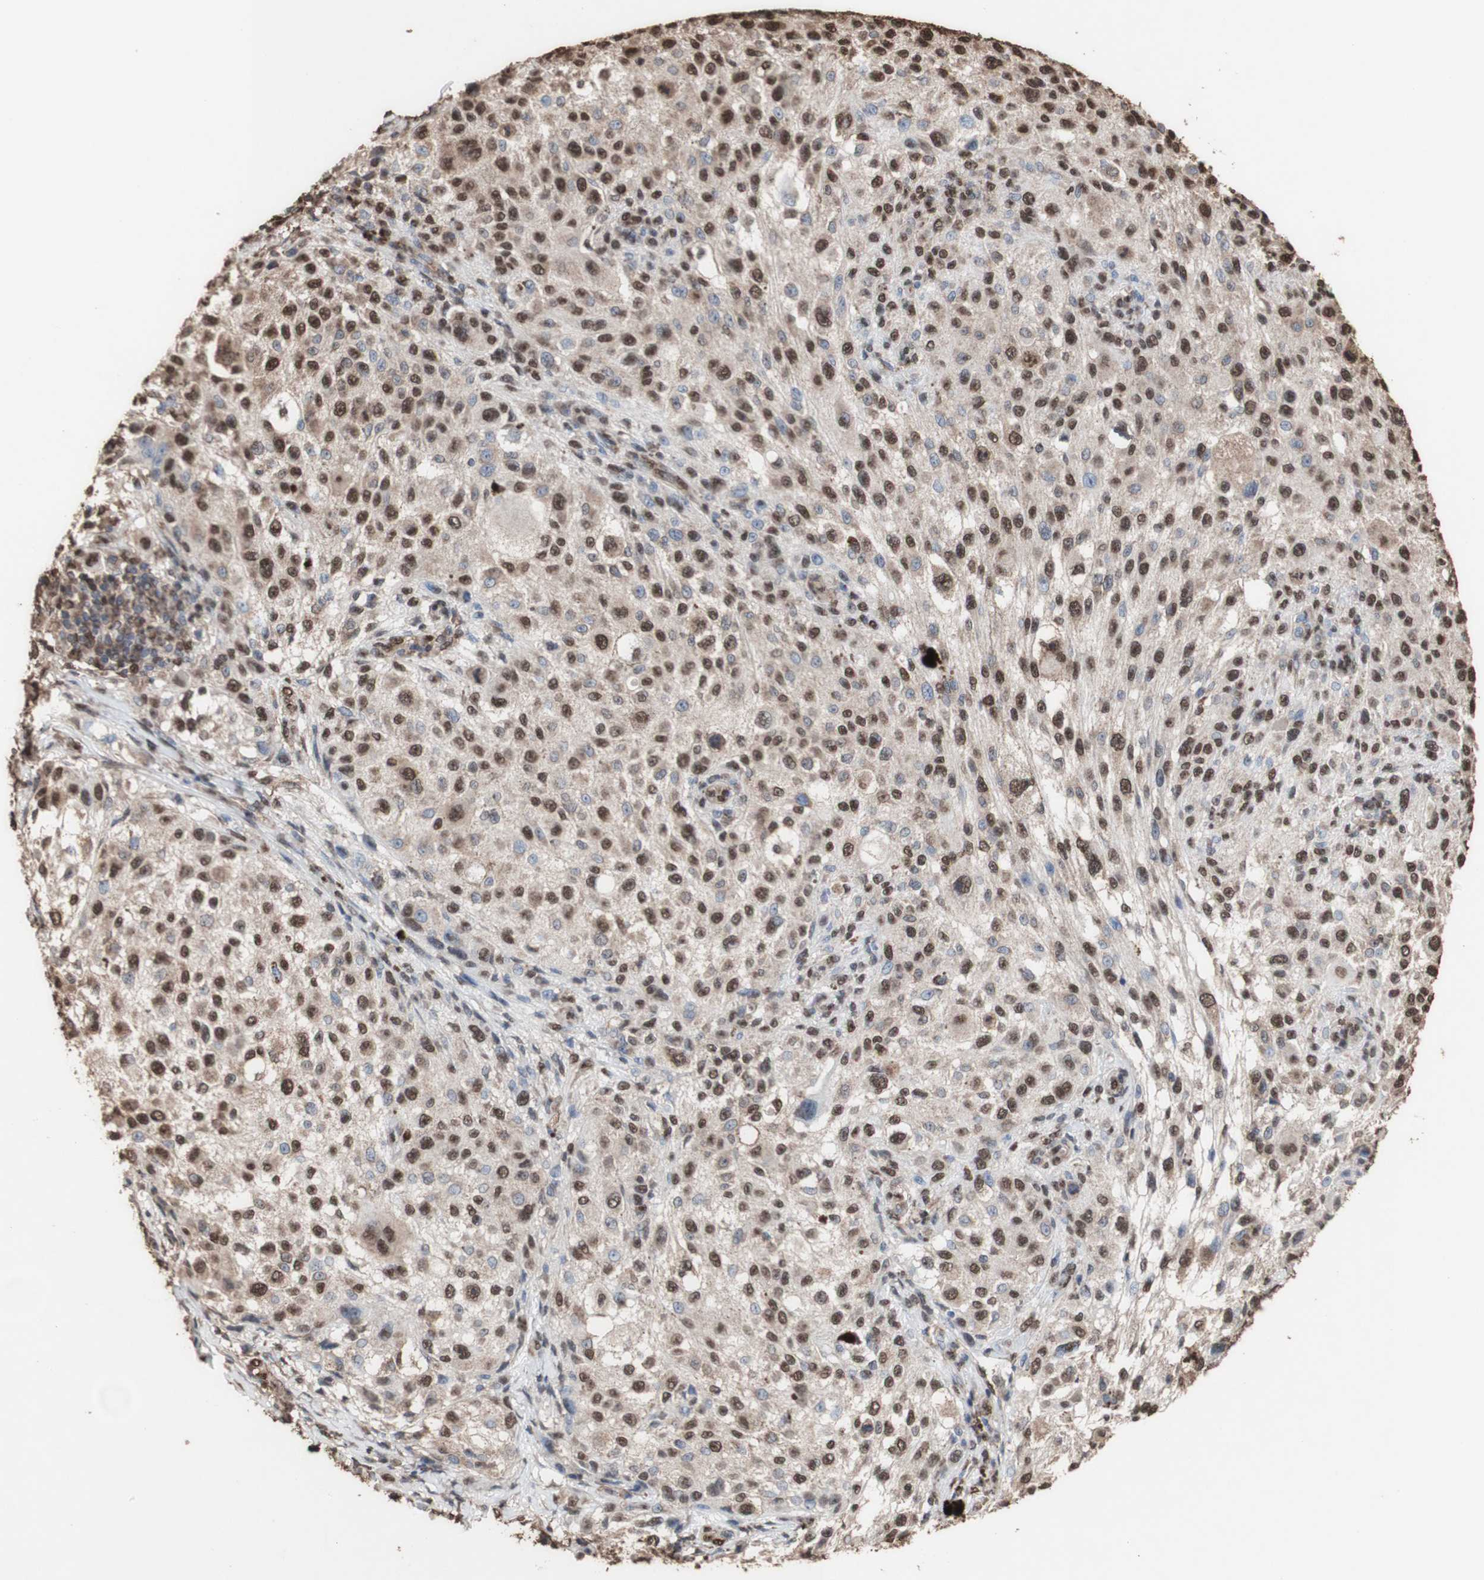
{"staining": {"intensity": "strong", "quantity": "25%-75%", "location": "cytoplasmic/membranous,nuclear"}, "tissue": "melanoma", "cell_type": "Tumor cells", "image_type": "cancer", "snomed": [{"axis": "morphology", "description": "Necrosis, NOS"}, {"axis": "morphology", "description": "Malignant melanoma, NOS"}, {"axis": "topography", "description": "Skin"}], "caption": "A brown stain highlights strong cytoplasmic/membranous and nuclear expression of a protein in malignant melanoma tumor cells.", "gene": "PIDD1", "patient": {"sex": "female", "age": 87}}